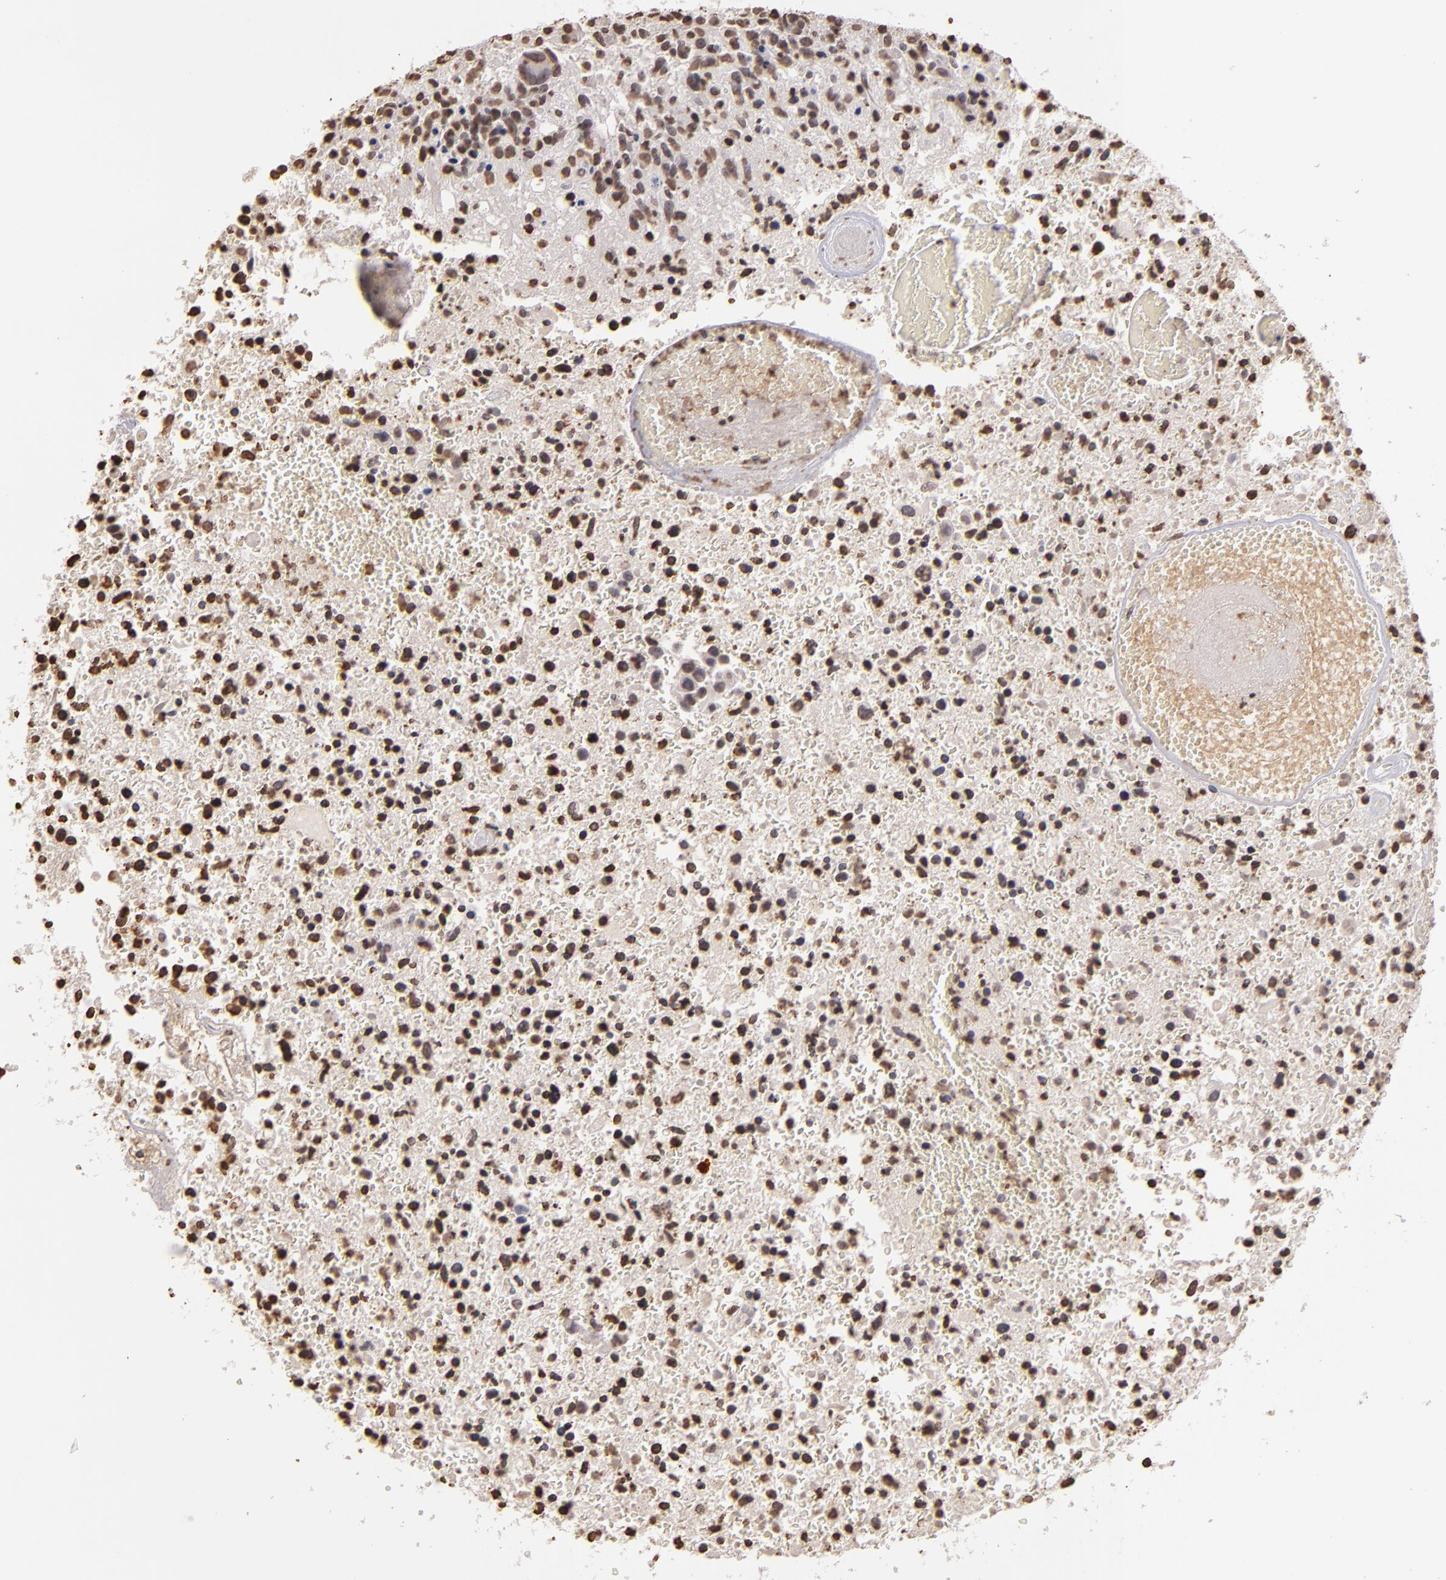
{"staining": {"intensity": "moderate", "quantity": "25%-75%", "location": "nuclear"}, "tissue": "glioma", "cell_type": "Tumor cells", "image_type": "cancer", "snomed": [{"axis": "morphology", "description": "Glioma, malignant, High grade"}, {"axis": "topography", "description": "Brain"}], "caption": "Protein staining exhibits moderate nuclear staining in approximately 25%-75% of tumor cells in malignant glioma (high-grade).", "gene": "LBX1", "patient": {"sex": "male", "age": 72}}